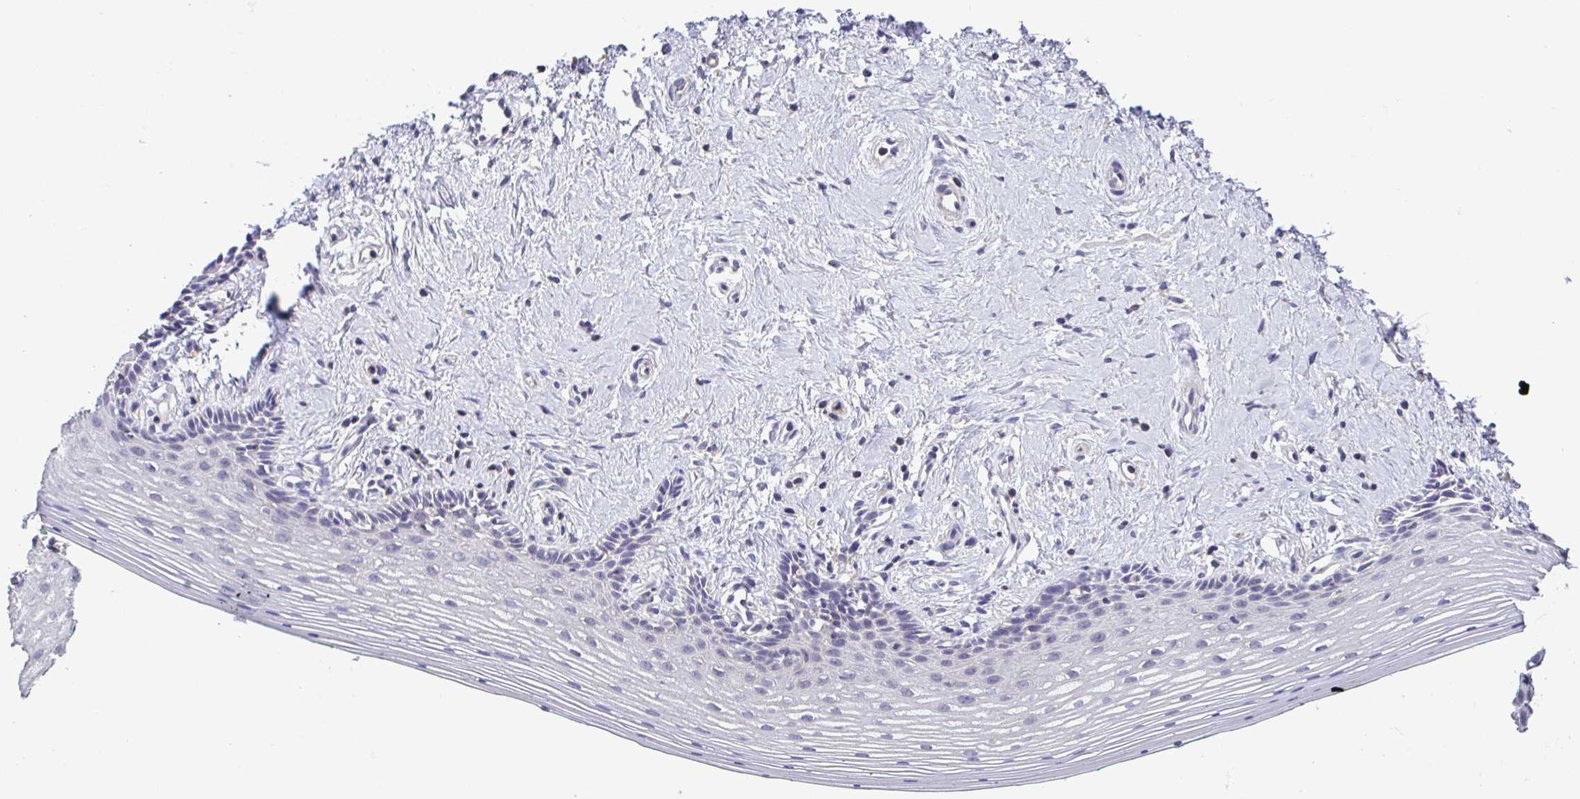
{"staining": {"intensity": "negative", "quantity": "none", "location": "none"}, "tissue": "vagina", "cell_type": "Squamous epithelial cells", "image_type": "normal", "snomed": [{"axis": "morphology", "description": "Normal tissue, NOS"}, {"axis": "topography", "description": "Vagina"}], "caption": "Squamous epithelial cells show no significant positivity in unremarkable vagina. (Stains: DAB IHC with hematoxylin counter stain, Microscopy: brightfield microscopy at high magnification).", "gene": "ACTRT2", "patient": {"sex": "female", "age": 42}}